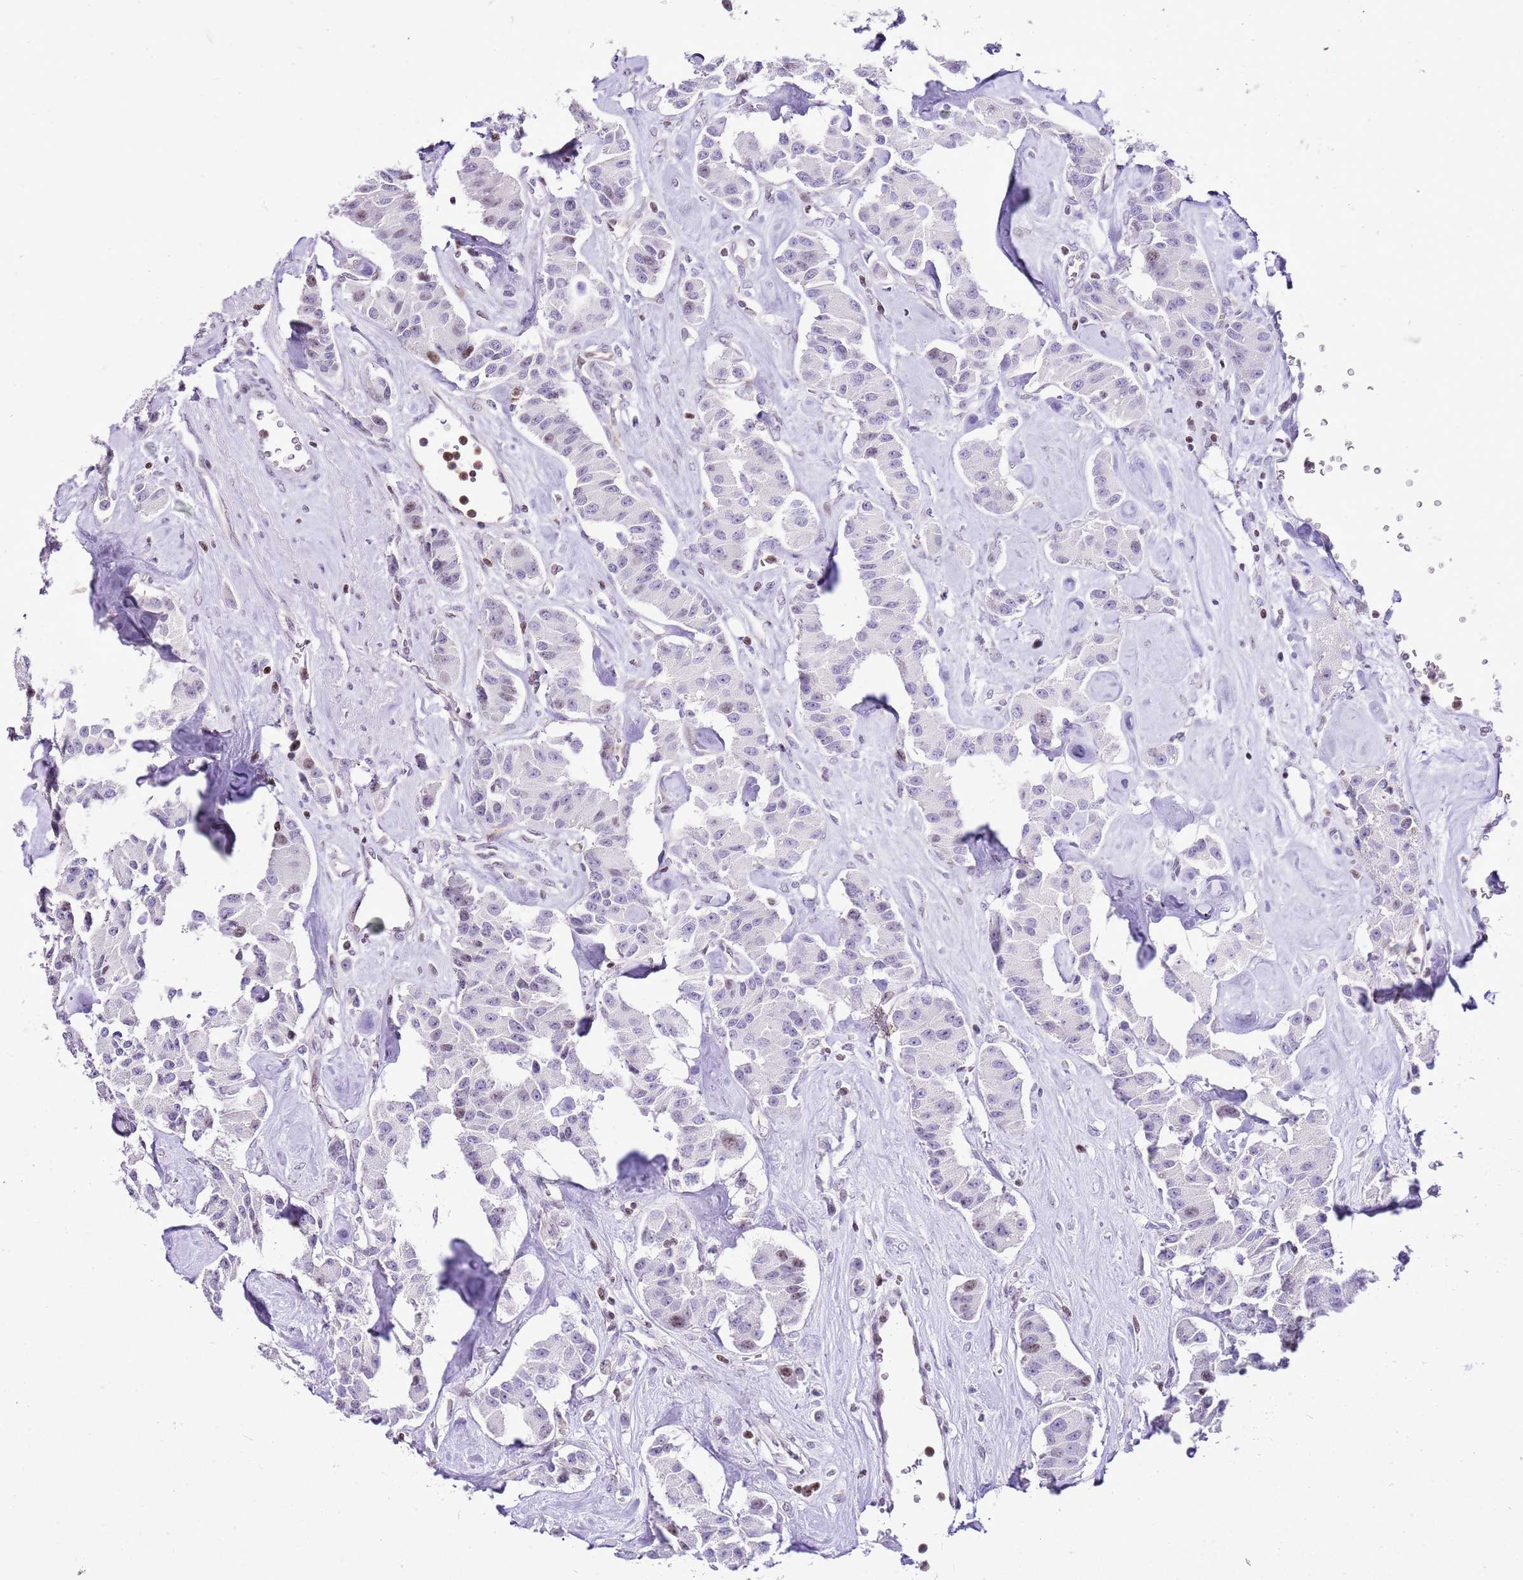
{"staining": {"intensity": "weak", "quantity": "<25%", "location": "nuclear"}, "tissue": "carcinoid", "cell_type": "Tumor cells", "image_type": "cancer", "snomed": [{"axis": "morphology", "description": "Carcinoid, malignant, NOS"}, {"axis": "topography", "description": "Pancreas"}], "caption": "Protein analysis of carcinoid demonstrates no significant positivity in tumor cells.", "gene": "PRR15", "patient": {"sex": "male", "age": 41}}